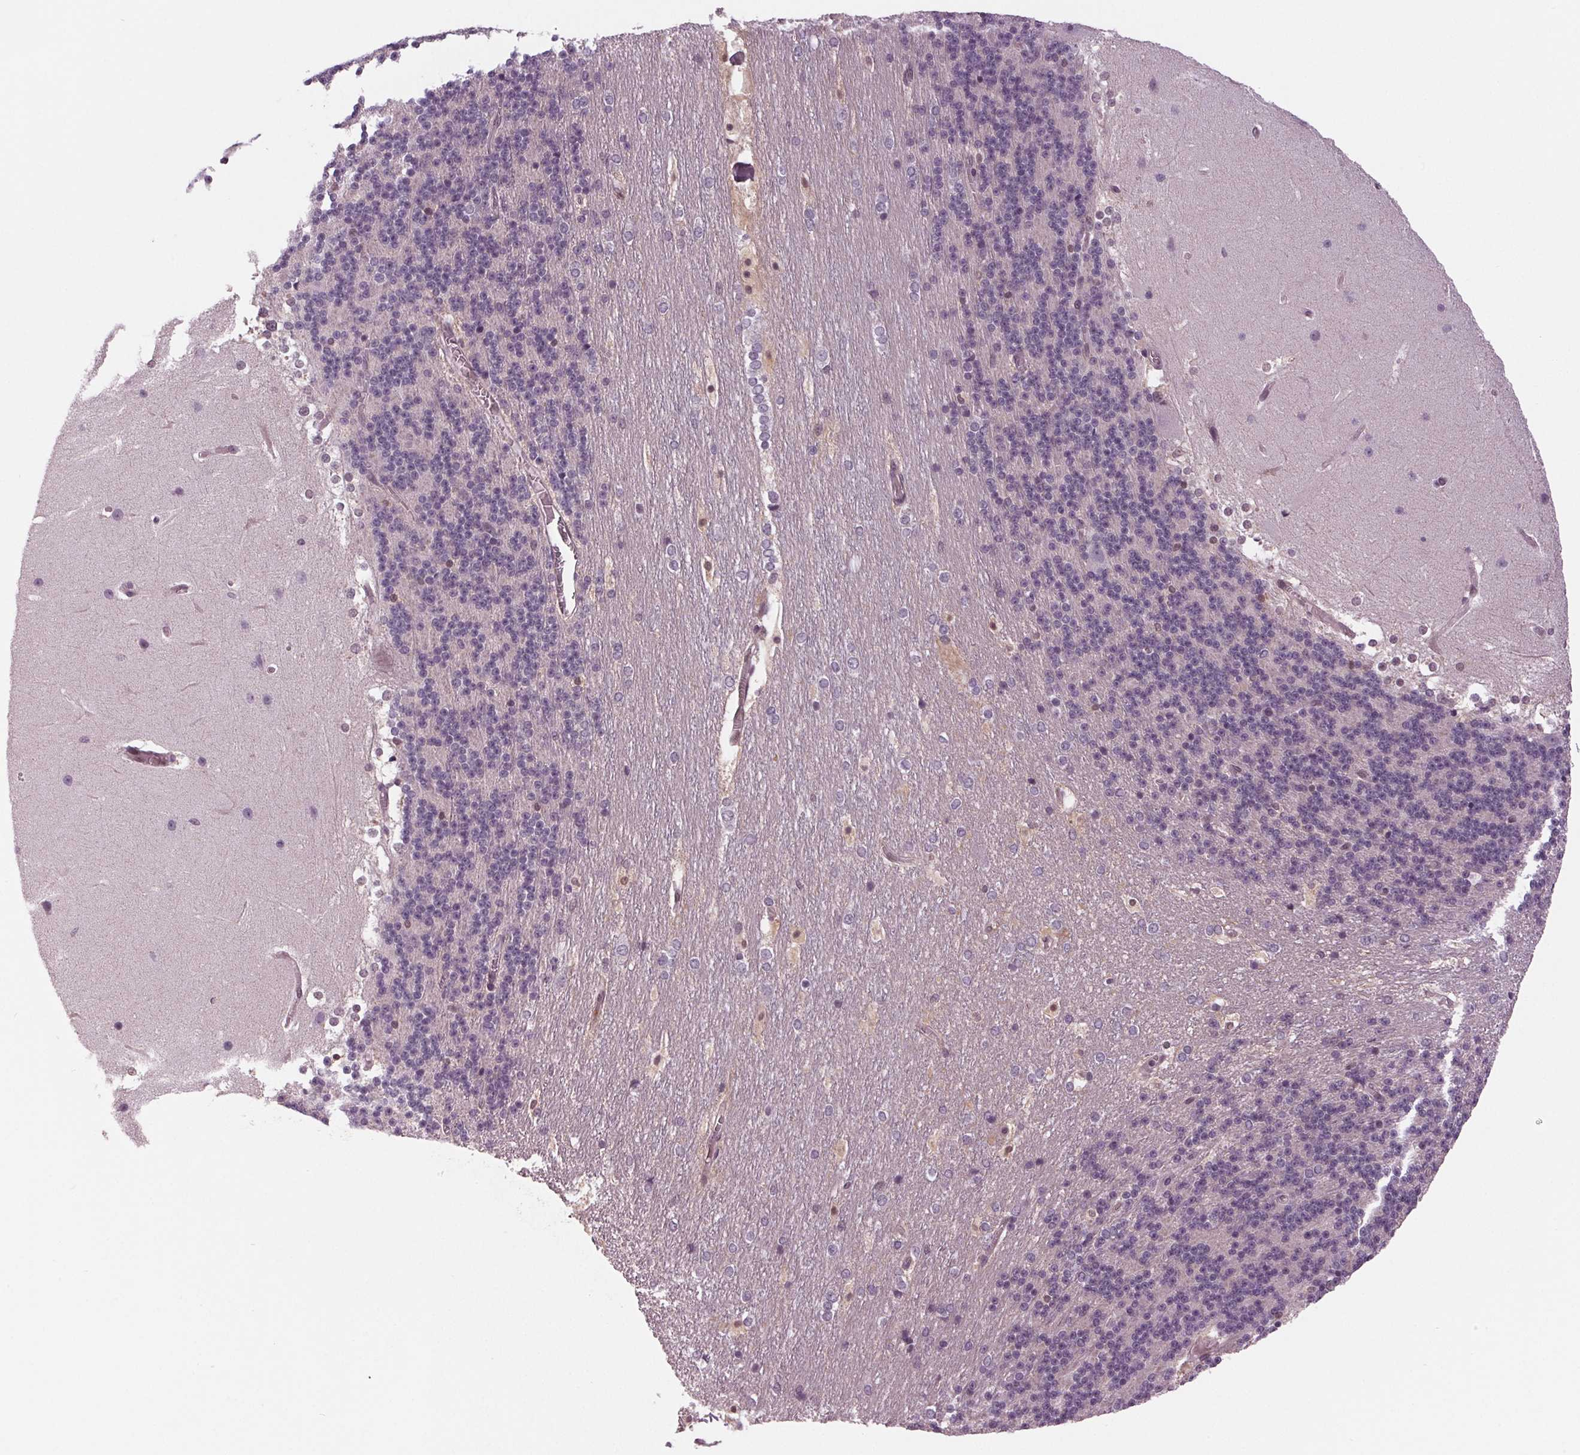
{"staining": {"intensity": "negative", "quantity": "none", "location": "none"}, "tissue": "cerebellum", "cell_type": "Cells in granular layer", "image_type": "normal", "snomed": [{"axis": "morphology", "description": "Normal tissue, NOS"}, {"axis": "topography", "description": "Cerebellum"}], "caption": "Cerebellum stained for a protein using immunohistochemistry (IHC) reveals no positivity cells in granular layer.", "gene": "STAT3", "patient": {"sex": "female", "age": 19}}